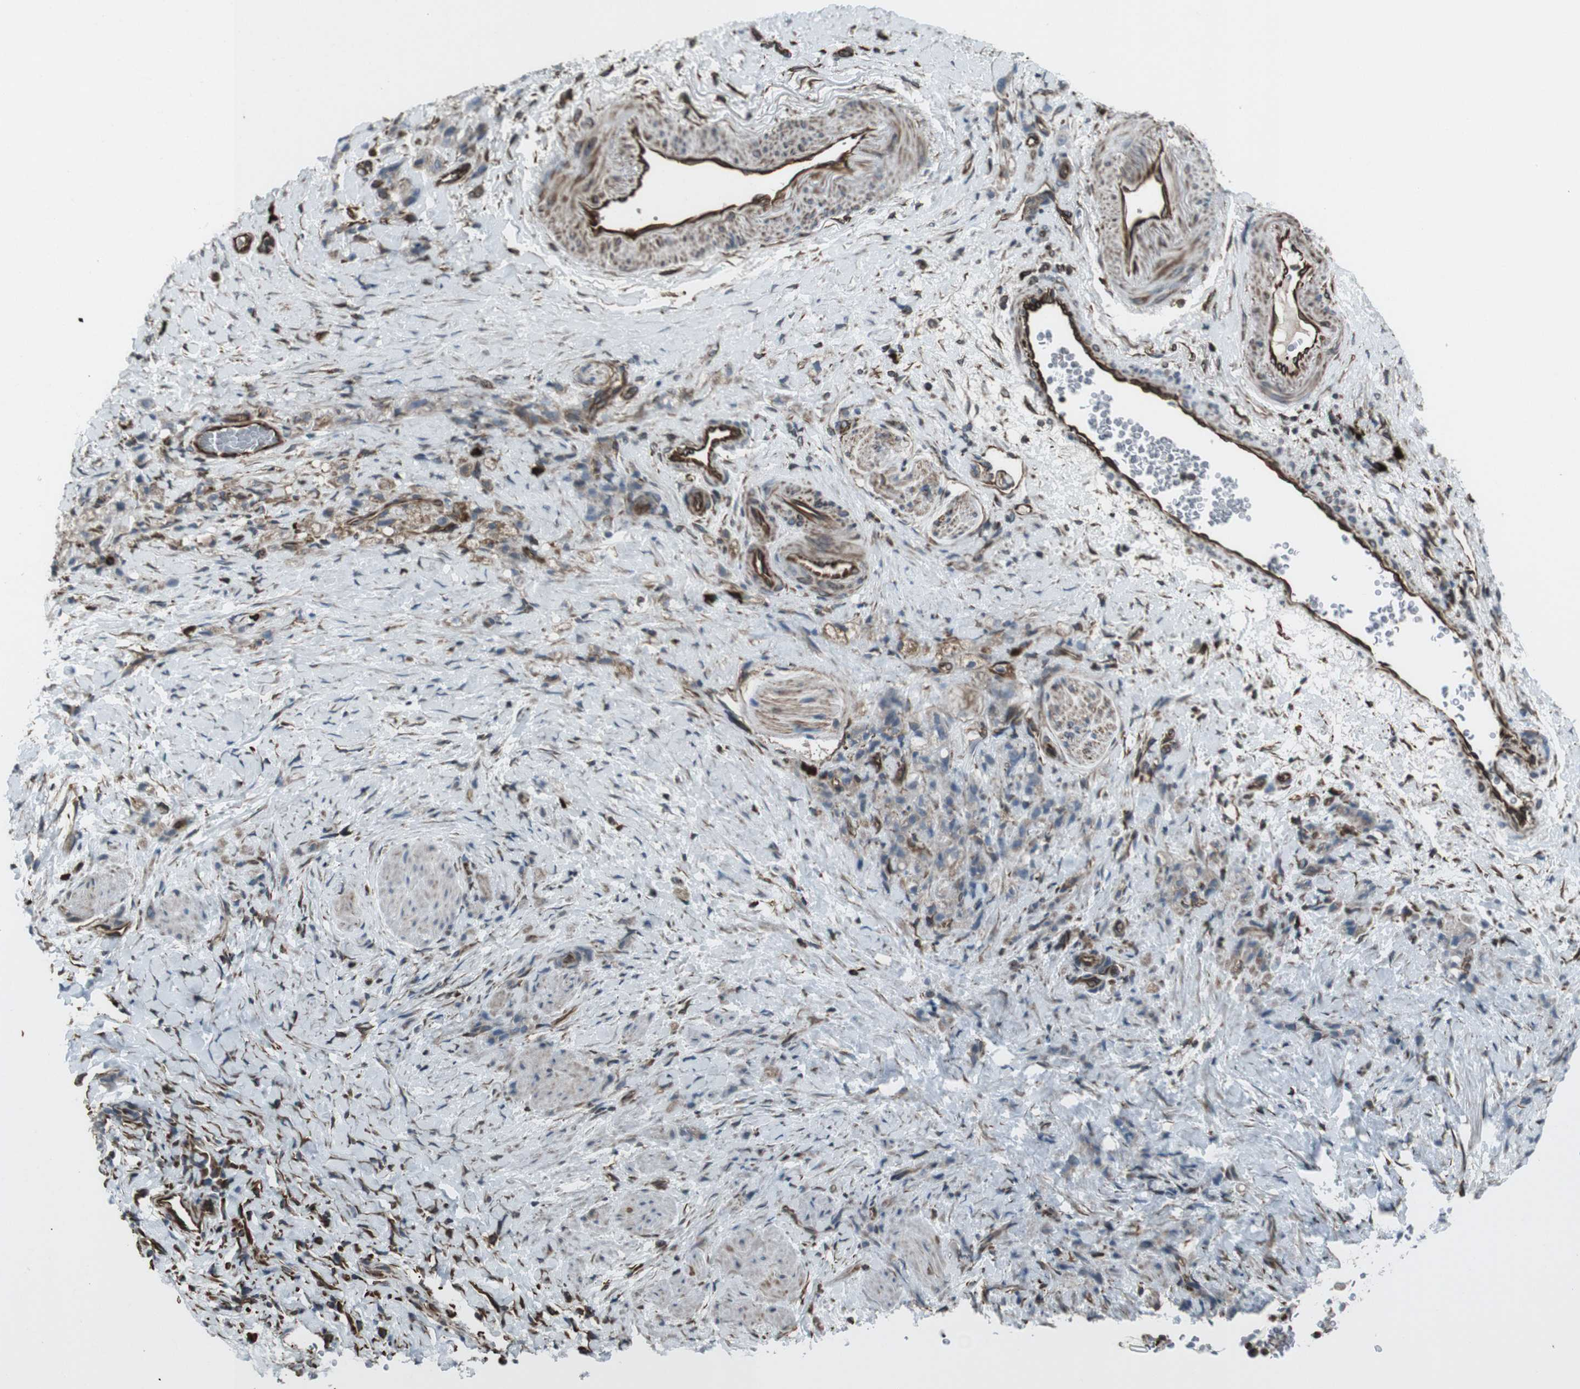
{"staining": {"intensity": "weak", "quantity": "25%-75%", "location": "cytoplasmic/membranous"}, "tissue": "stomach cancer", "cell_type": "Tumor cells", "image_type": "cancer", "snomed": [{"axis": "morphology", "description": "Adenocarcinoma, NOS"}, {"axis": "topography", "description": "Stomach"}], "caption": "Weak cytoplasmic/membranous positivity for a protein is appreciated in approximately 25%-75% of tumor cells of adenocarcinoma (stomach) using immunohistochemistry (IHC).", "gene": "TMEM141", "patient": {"sex": "male", "age": 82}}